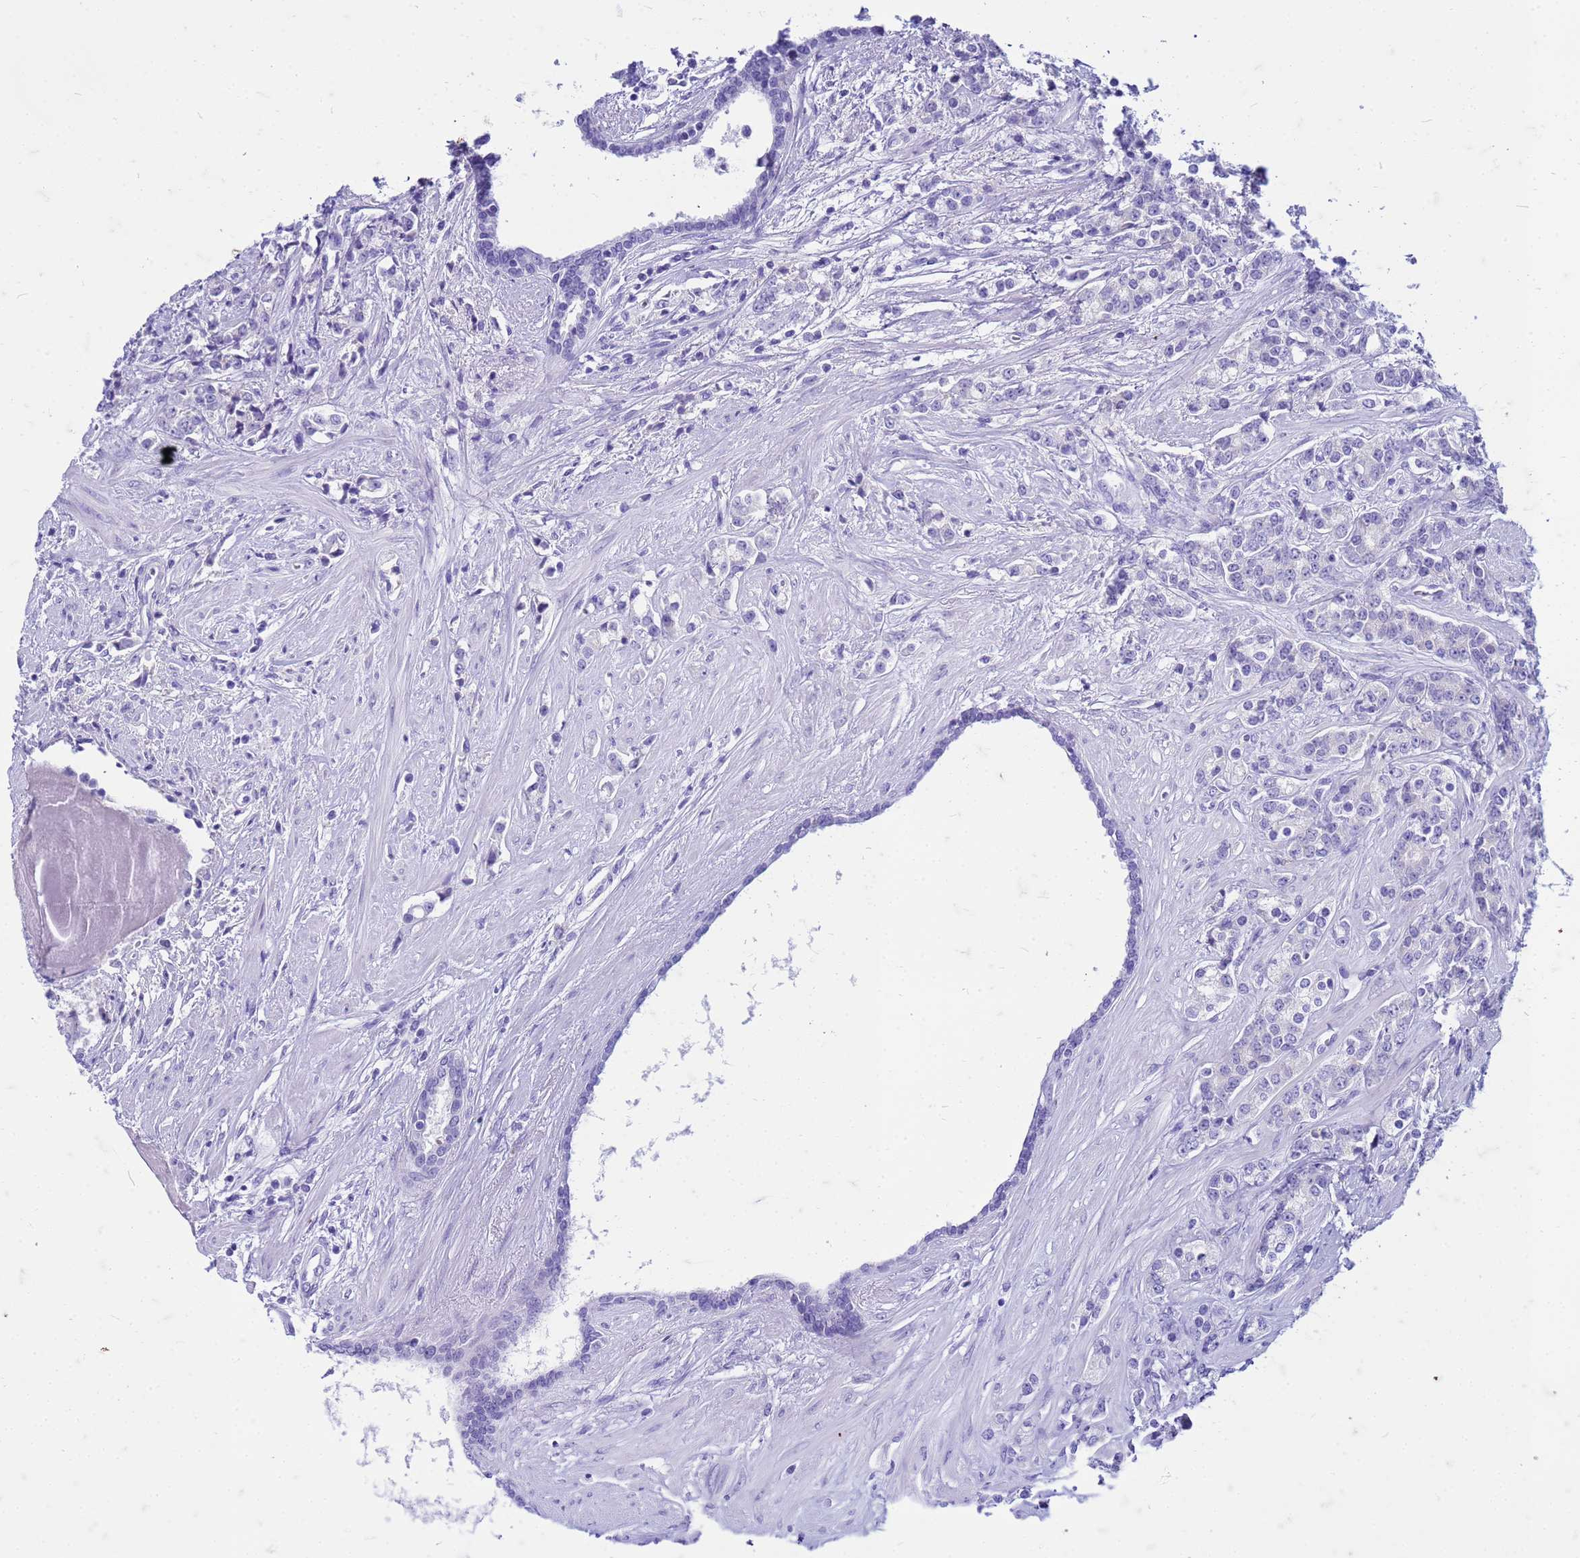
{"staining": {"intensity": "negative", "quantity": "none", "location": "none"}, "tissue": "prostate cancer", "cell_type": "Tumor cells", "image_type": "cancer", "snomed": [{"axis": "morphology", "description": "Adenocarcinoma, High grade"}, {"axis": "topography", "description": "Prostate"}], "caption": "Photomicrograph shows no significant protein expression in tumor cells of high-grade adenocarcinoma (prostate). (DAB IHC visualized using brightfield microscopy, high magnification).", "gene": "CFAP100", "patient": {"sex": "male", "age": 62}}